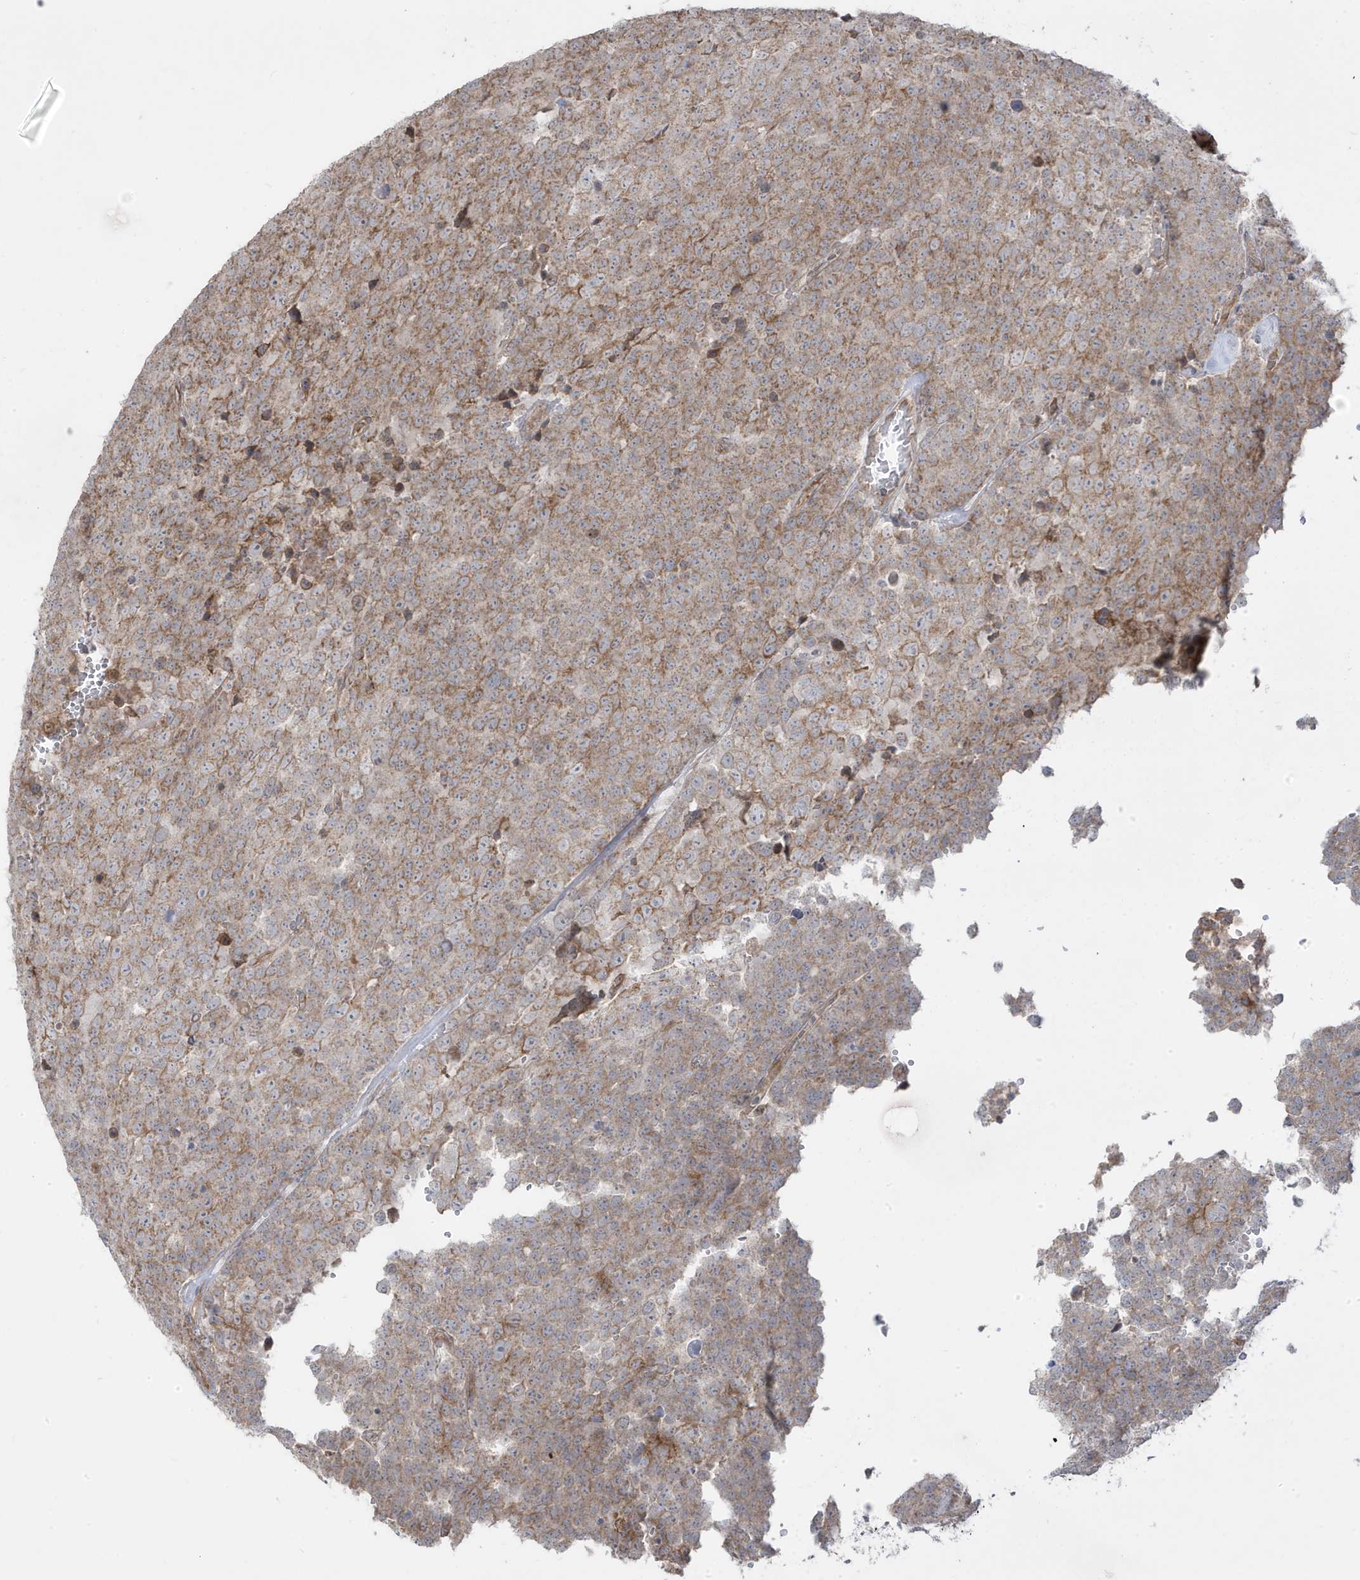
{"staining": {"intensity": "moderate", "quantity": ">75%", "location": "cytoplasmic/membranous"}, "tissue": "testis cancer", "cell_type": "Tumor cells", "image_type": "cancer", "snomed": [{"axis": "morphology", "description": "Seminoma, NOS"}, {"axis": "topography", "description": "Testis"}], "caption": "Immunohistochemical staining of testis cancer (seminoma) exhibits medium levels of moderate cytoplasmic/membranous positivity in approximately >75% of tumor cells. (DAB (3,3'-diaminobenzidine) IHC with brightfield microscopy, high magnification).", "gene": "DNAJC12", "patient": {"sex": "male", "age": 71}}